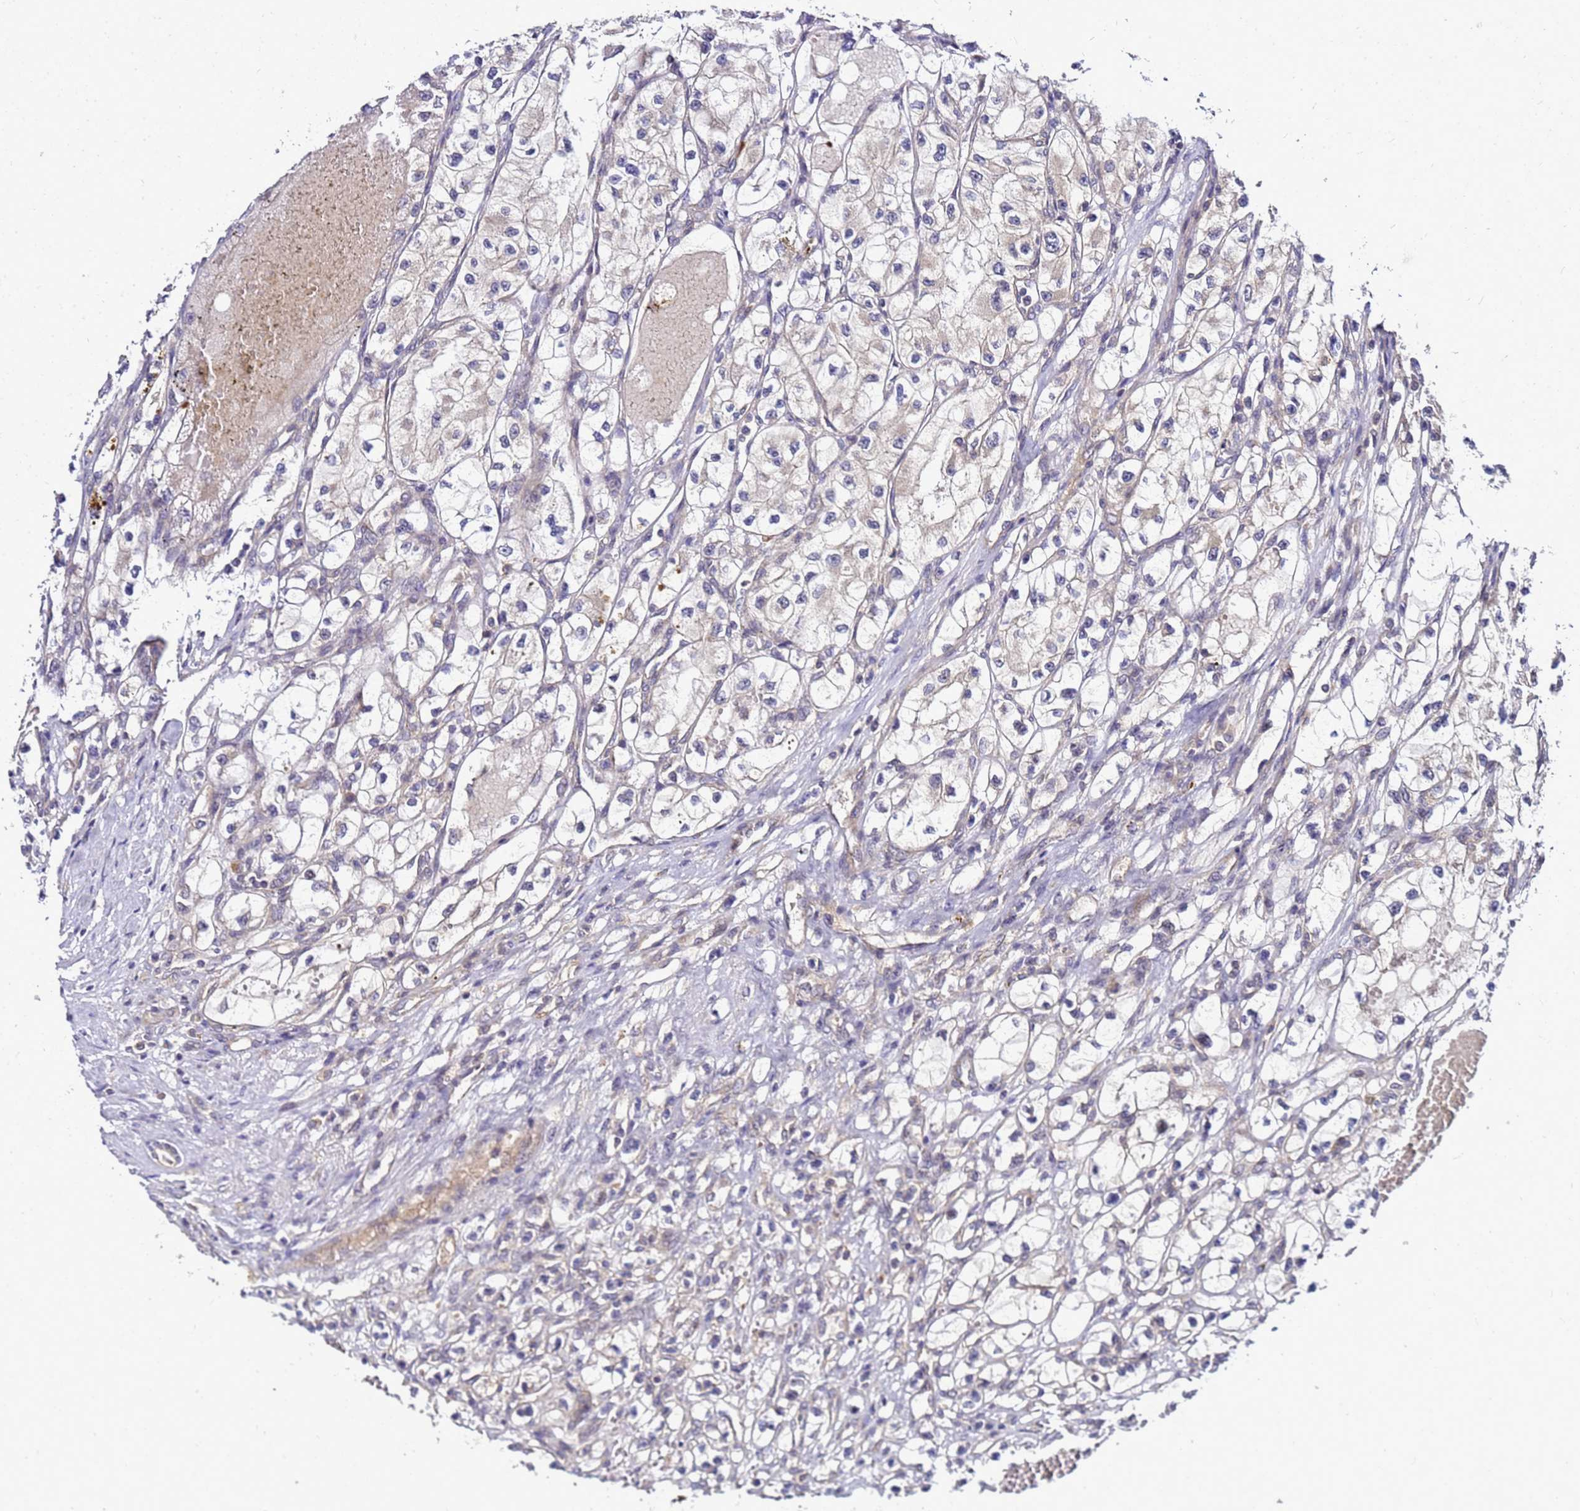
{"staining": {"intensity": "negative", "quantity": "none", "location": "none"}, "tissue": "renal cancer", "cell_type": "Tumor cells", "image_type": "cancer", "snomed": [{"axis": "morphology", "description": "Adenocarcinoma, NOS"}, {"axis": "topography", "description": "Kidney"}], "caption": "Protein analysis of renal cancer (adenocarcinoma) exhibits no significant positivity in tumor cells. (Immunohistochemistry, brightfield microscopy, high magnification).", "gene": "SAT1", "patient": {"sex": "female", "age": 57}}